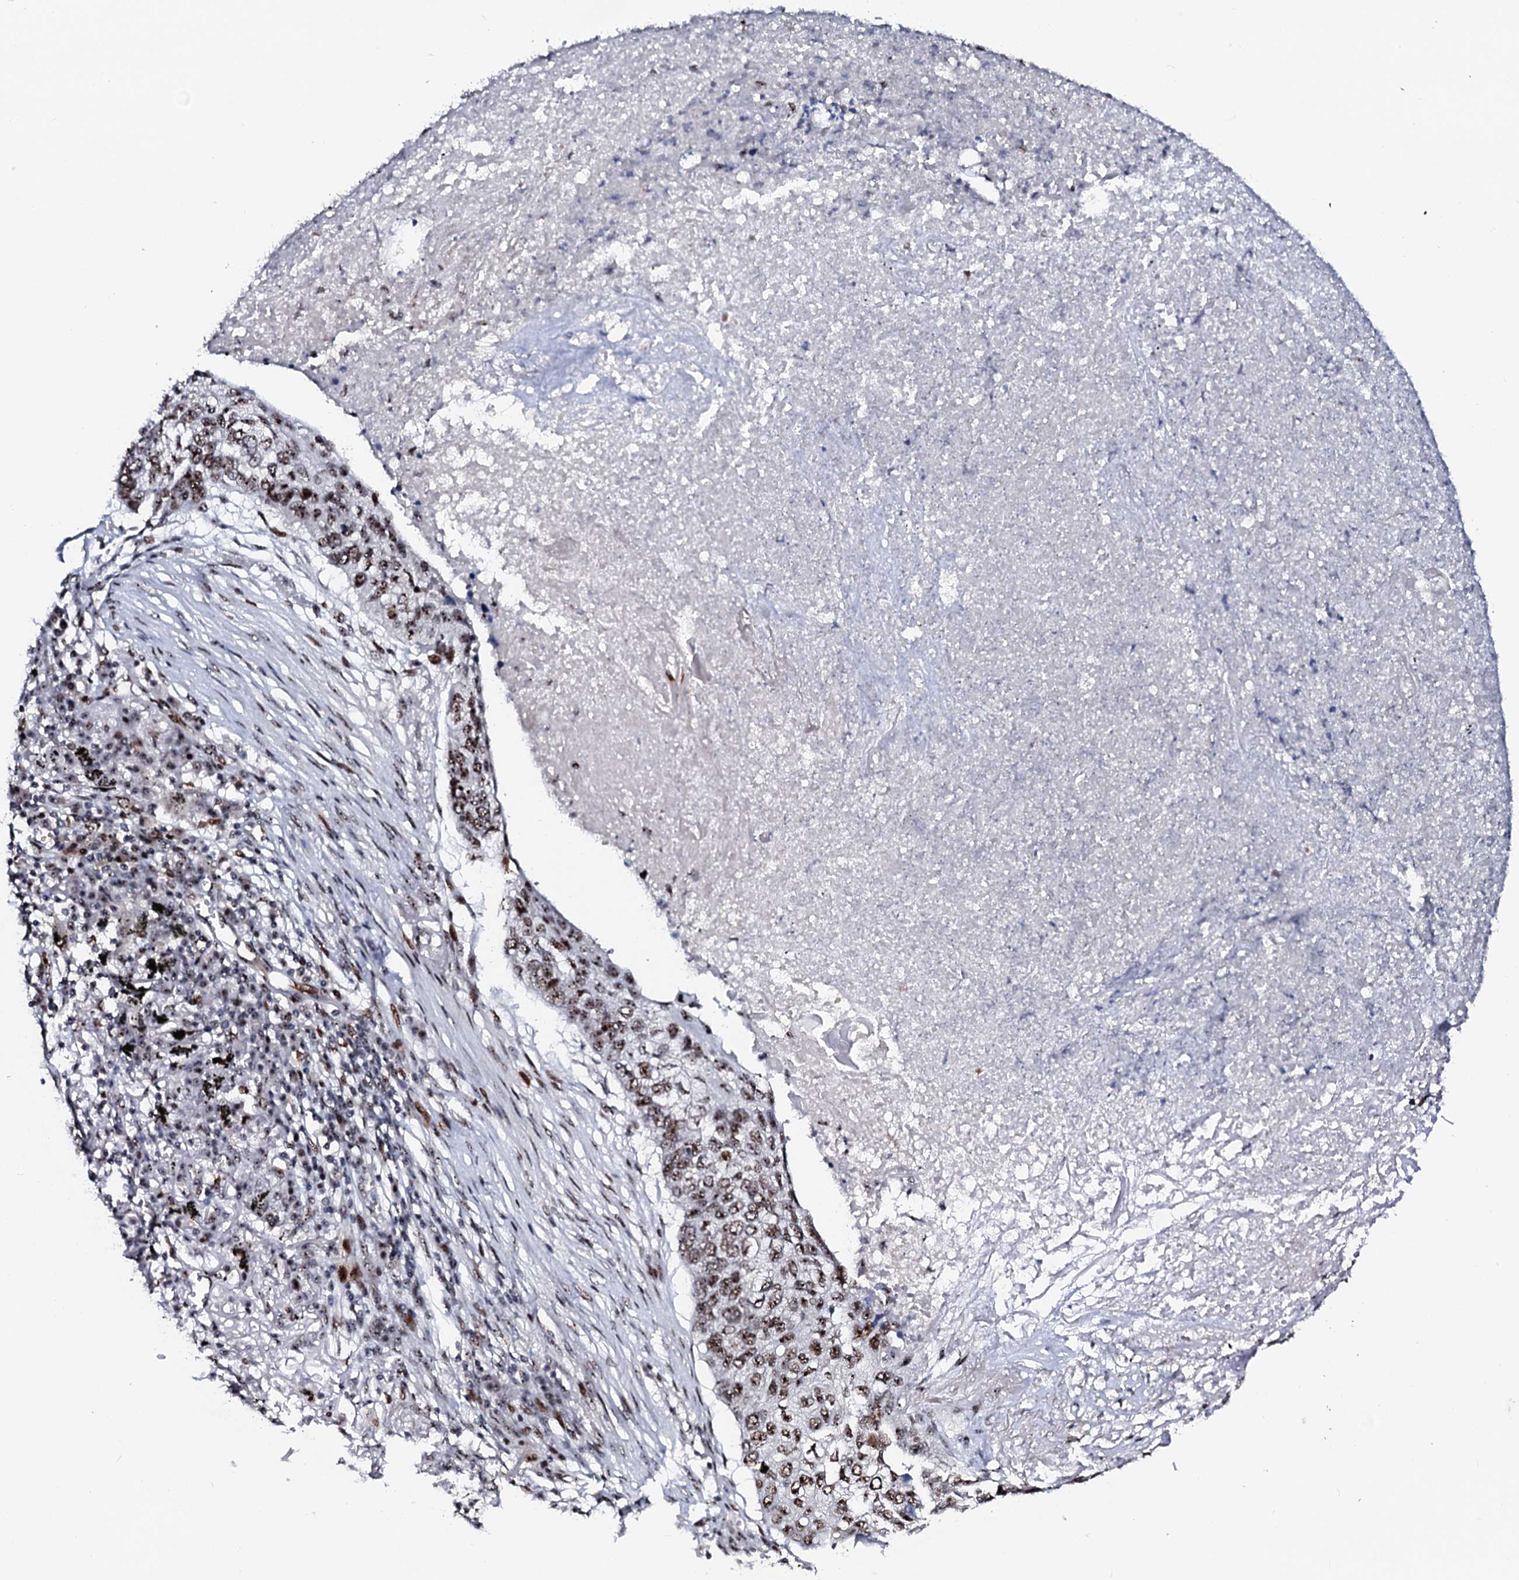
{"staining": {"intensity": "strong", "quantity": ">75%", "location": "nuclear"}, "tissue": "lung cancer", "cell_type": "Tumor cells", "image_type": "cancer", "snomed": [{"axis": "morphology", "description": "Squamous cell carcinoma, NOS"}, {"axis": "topography", "description": "Lung"}], "caption": "Squamous cell carcinoma (lung) stained with DAB (3,3'-diaminobenzidine) immunohistochemistry shows high levels of strong nuclear staining in about >75% of tumor cells. (IHC, brightfield microscopy, high magnification).", "gene": "NEUROG3", "patient": {"sex": "female", "age": 63}}